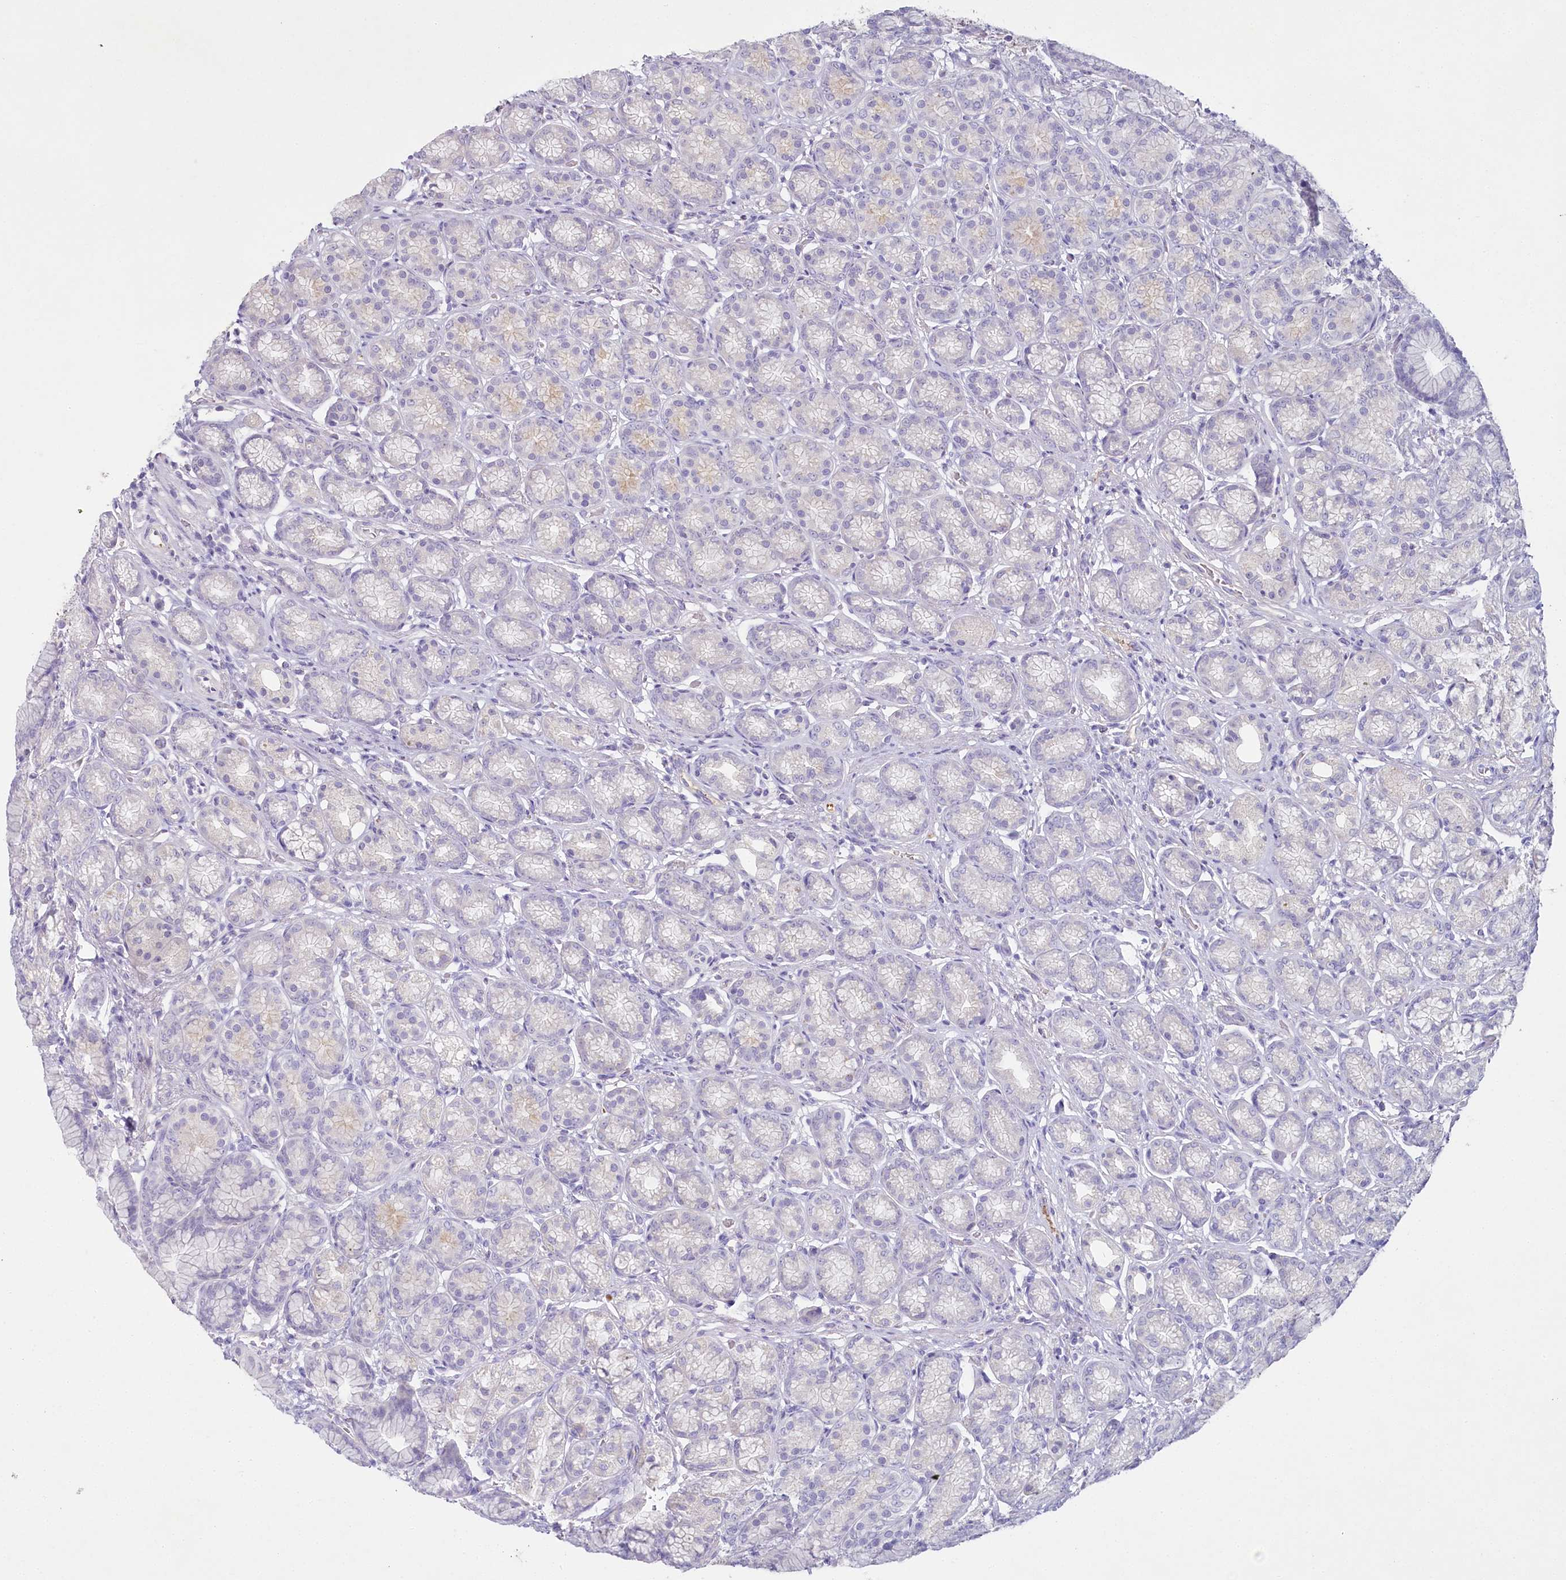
{"staining": {"intensity": "weak", "quantity": "<25%", "location": "cytoplasmic/membranous"}, "tissue": "stomach", "cell_type": "Glandular cells", "image_type": "normal", "snomed": [{"axis": "morphology", "description": "Normal tissue, NOS"}, {"axis": "morphology", "description": "Adenocarcinoma, NOS"}, {"axis": "morphology", "description": "Adenocarcinoma, High grade"}, {"axis": "topography", "description": "Stomach, upper"}, {"axis": "topography", "description": "Stomach"}], "caption": "This is an IHC histopathology image of unremarkable stomach. There is no positivity in glandular cells.", "gene": "HPD", "patient": {"sex": "female", "age": 65}}